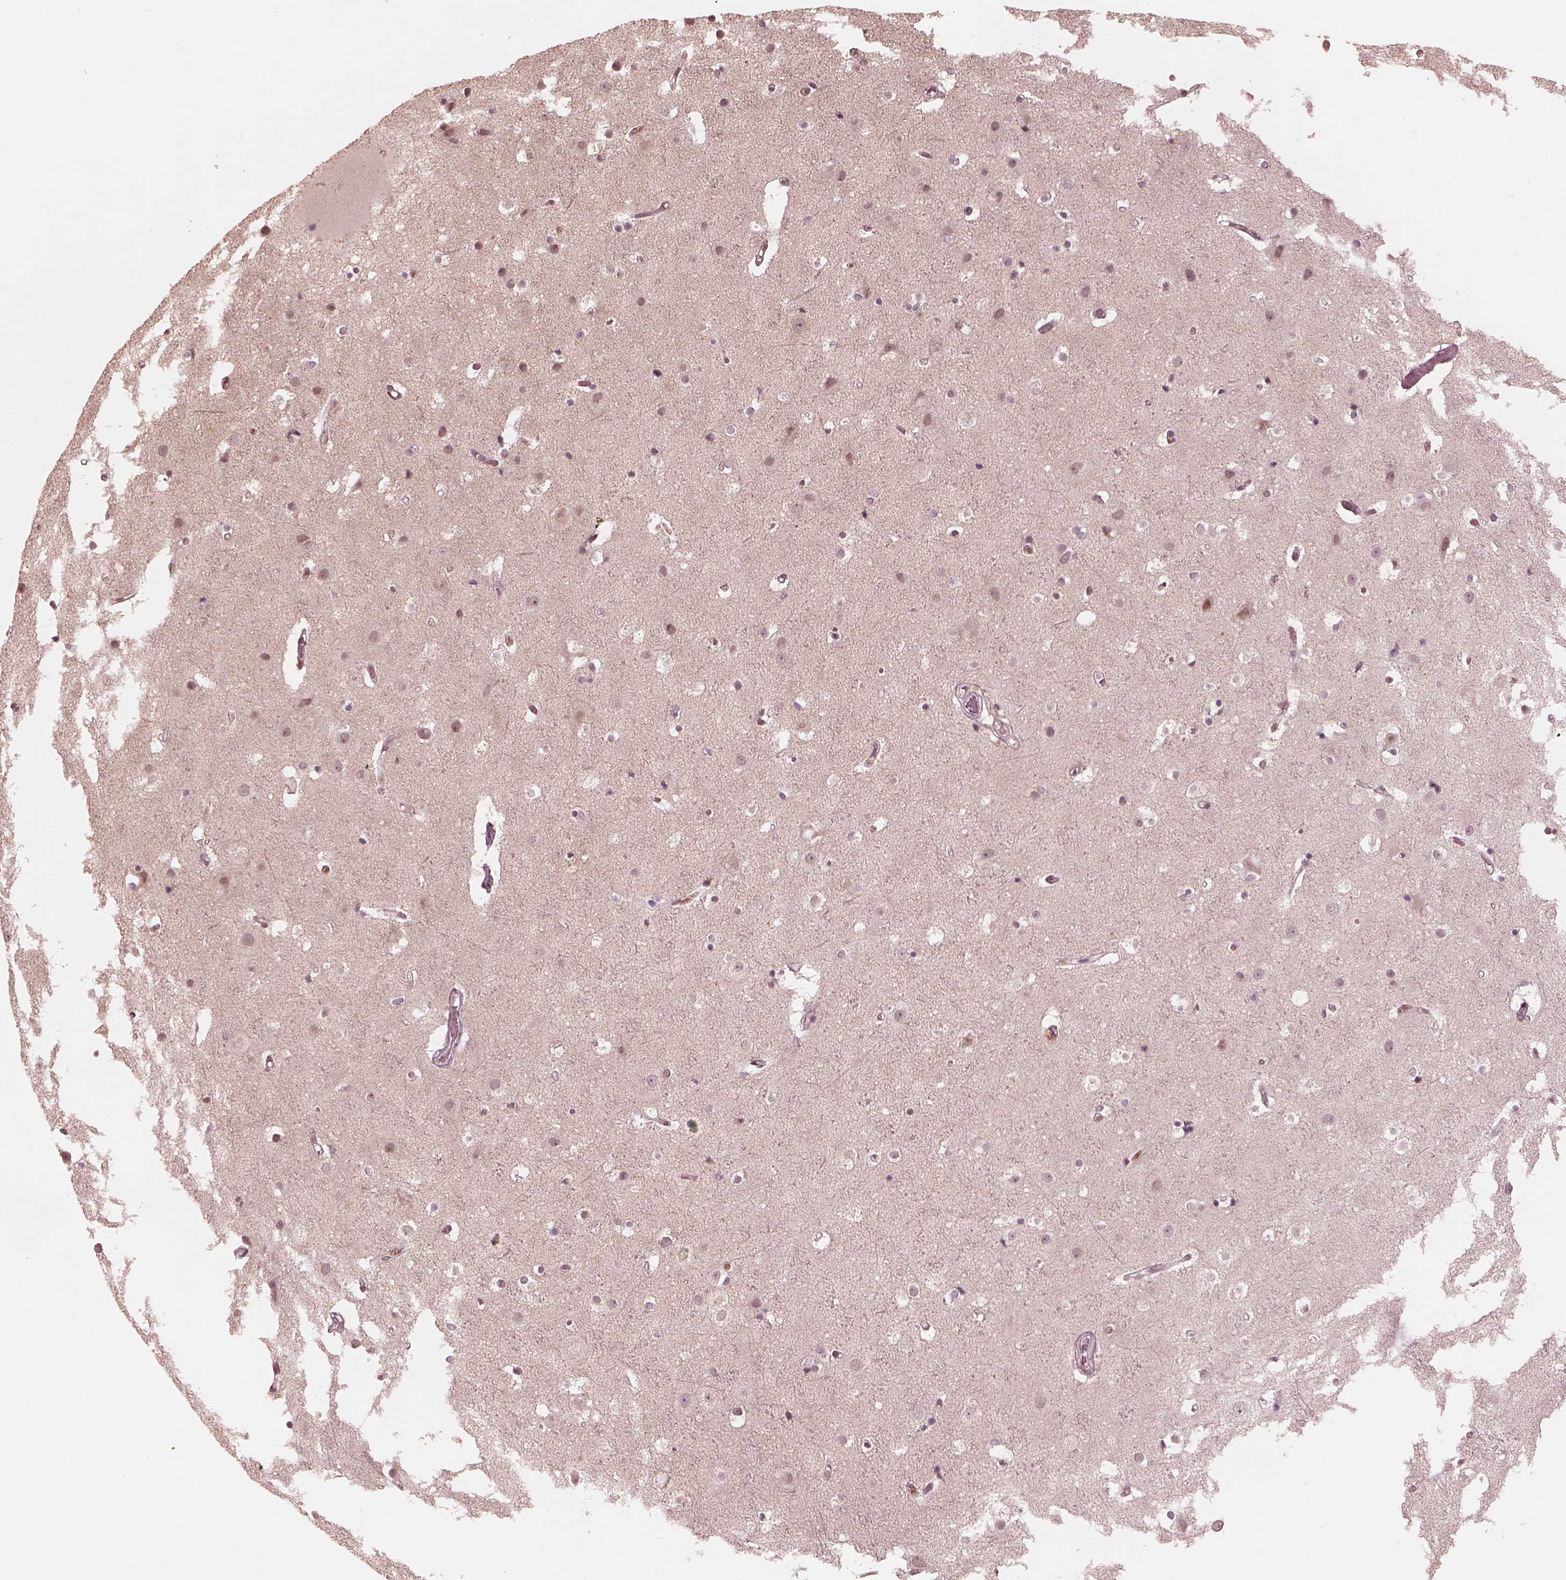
{"staining": {"intensity": "negative", "quantity": "none", "location": "none"}, "tissue": "cerebral cortex", "cell_type": "Endothelial cells", "image_type": "normal", "snomed": [{"axis": "morphology", "description": "Normal tissue, NOS"}, {"axis": "topography", "description": "Cerebral cortex"}], "caption": "A high-resolution histopathology image shows IHC staining of normal cerebral cortex, which demonstrates no significant staining in endothelial cells. Nuclei are stained in blue.", "gene": "IQCB1", "patient": {"sex": "female", "age": 52}}